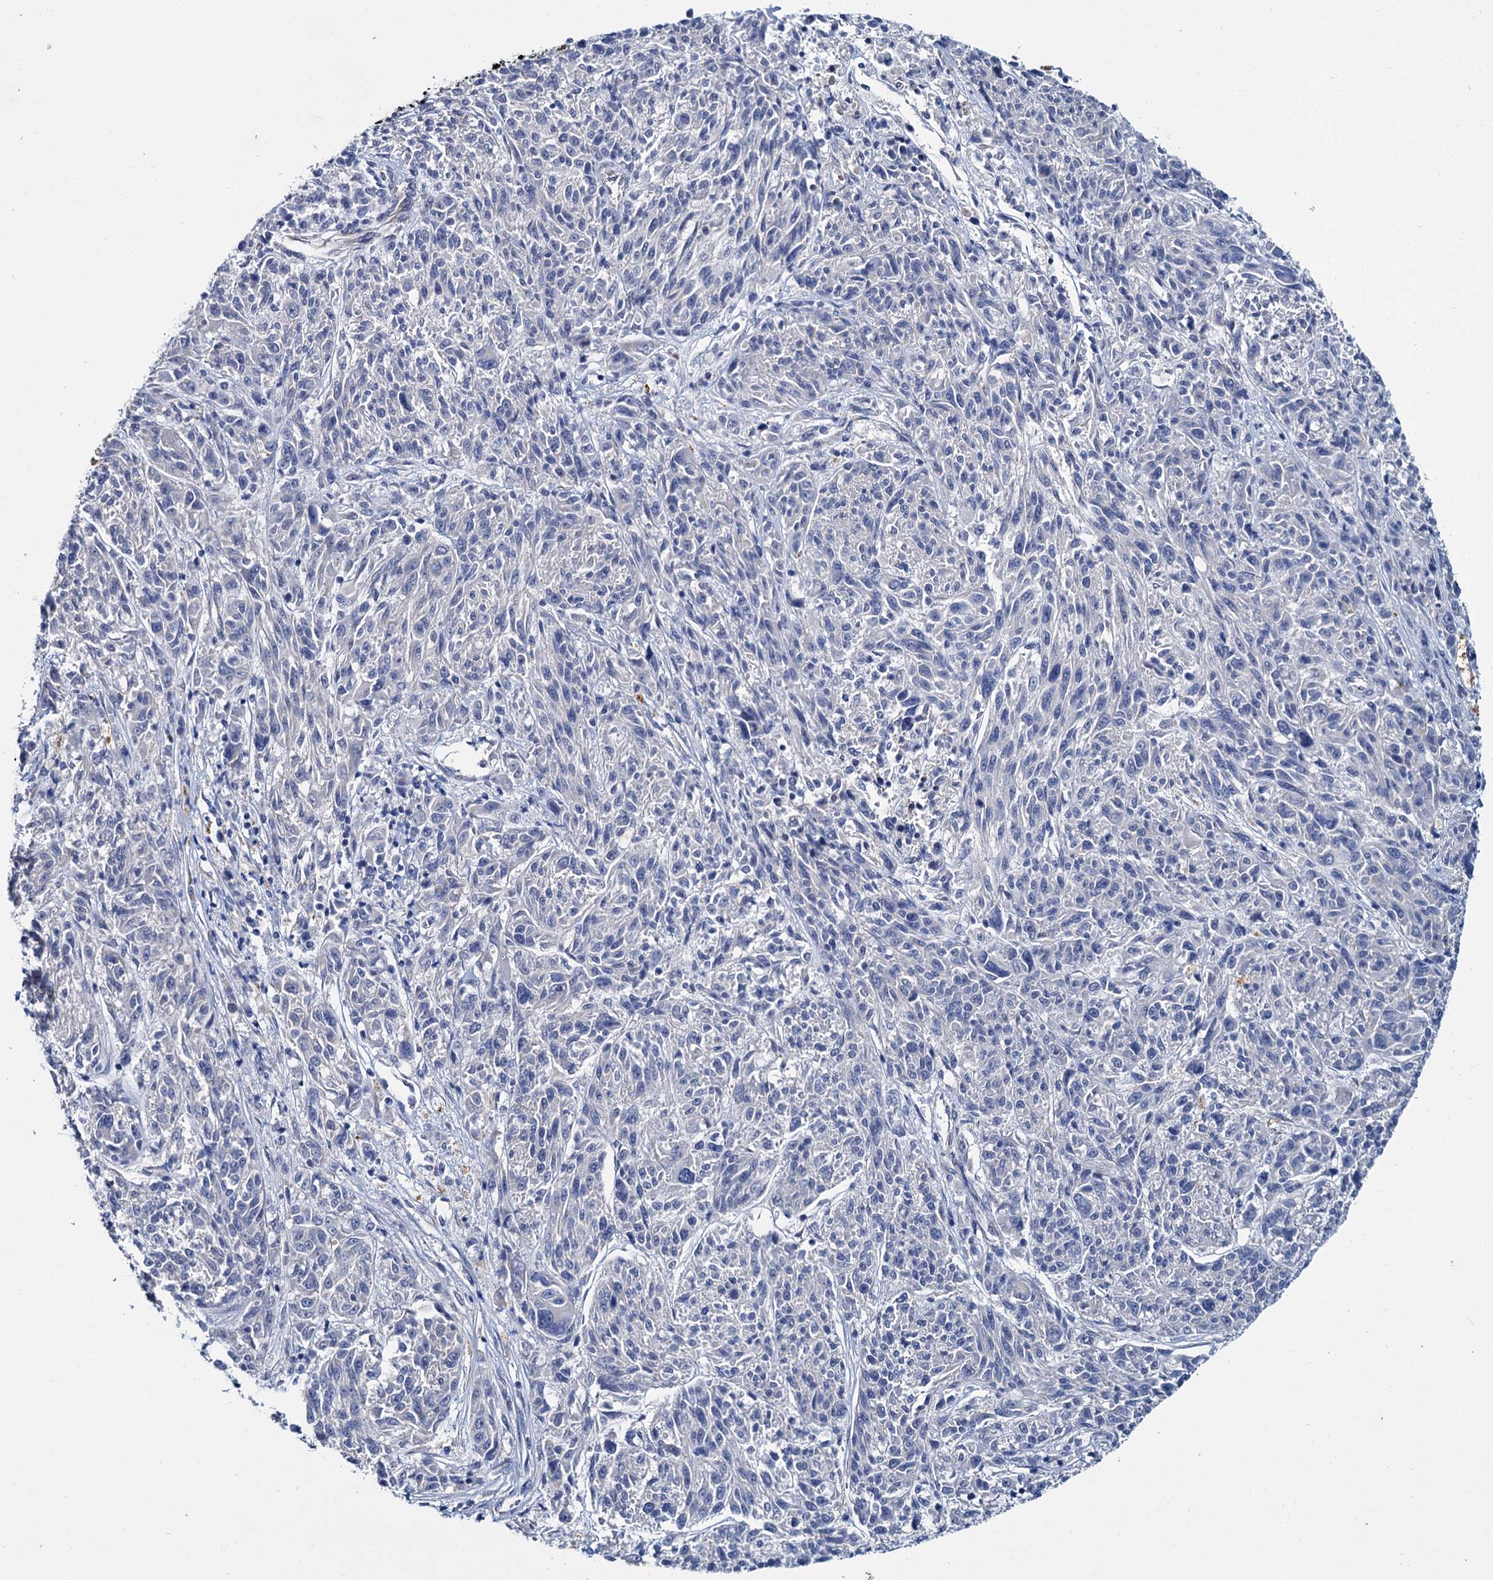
{"staining": {"intensity": "negative", "quantity": "none", "location": "none"}, "tissue": "melanoma", "cell_type": "Tumor cells", "image_type": "cancer", "snomed": [{"axis": "morphology", "description": "Malignant melanoma, NOS"}, {"axis": "topography", "description": "Skin"}], "caption": "DAB (3,3'-diaminobenzidine) immunohistochemical staining of melanoma exhibits no significant staining in tumor cells.", "gene": "ATG2A", "patient": {"sex": "male", "age": 53}}